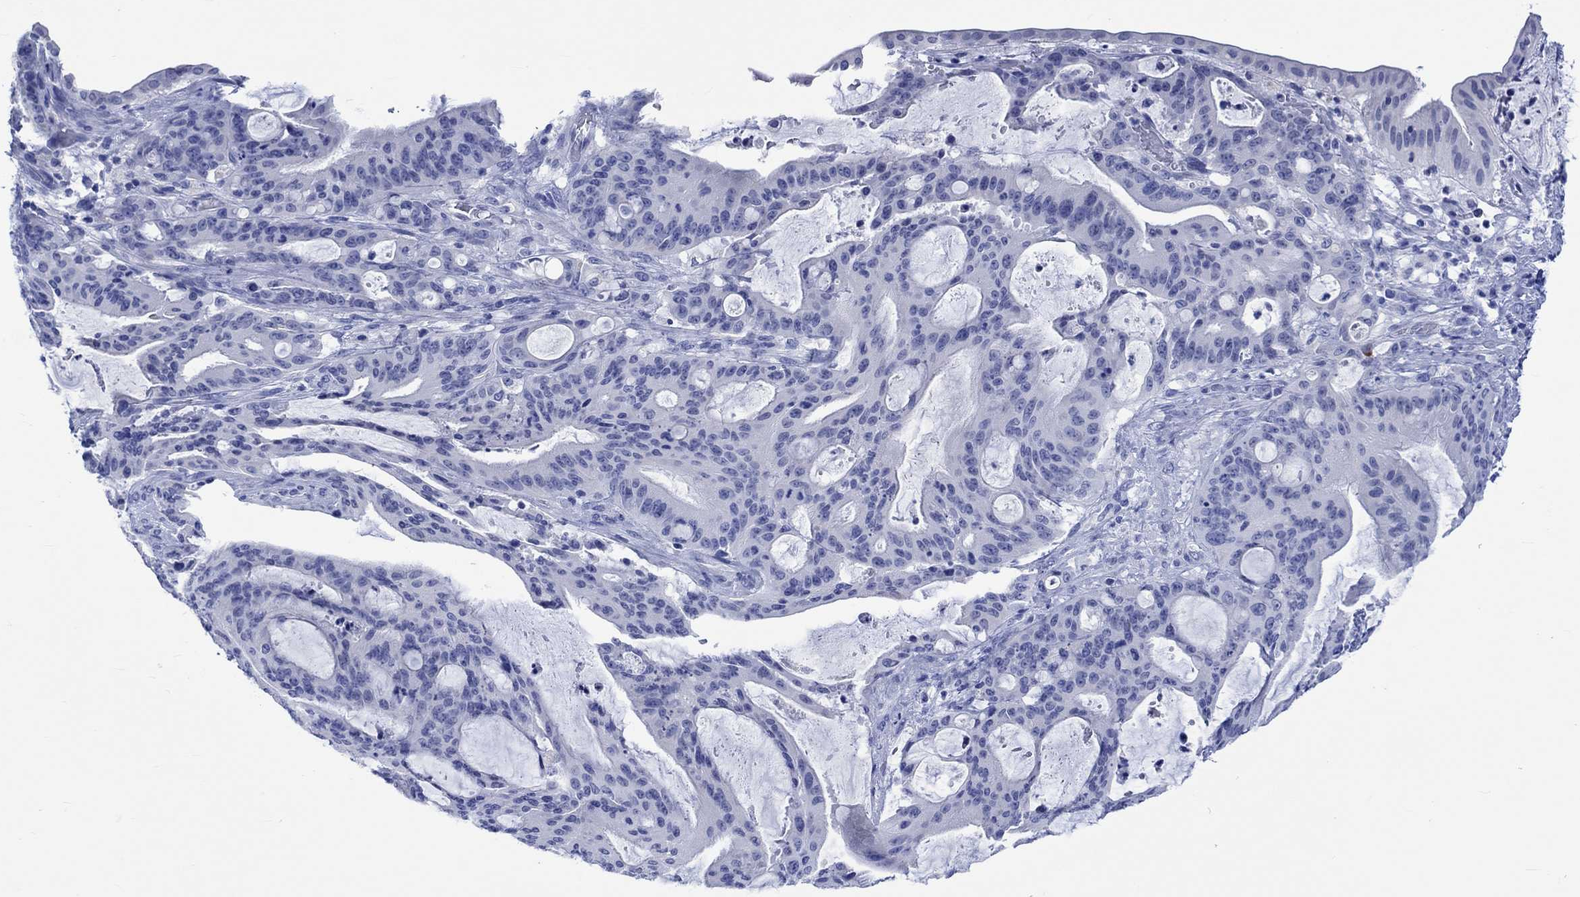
{"staining": {"intensity": "negative", "quantity": "none", "location": "none"}, "tissue": "liver cancer", "cell_type": "Tumor cells", "image_type": "cancer", "snomed": [{"axis": "morphology", "description": "Cholangiocarcinoma"}, {"axis": "topography", "description": "Liver"}], "caption": "Liver cancer stained for a protein using IHC displays no staining tumor cells.", "gene": "KLHL33", "patient": {"sex": "female", "age": 73}}